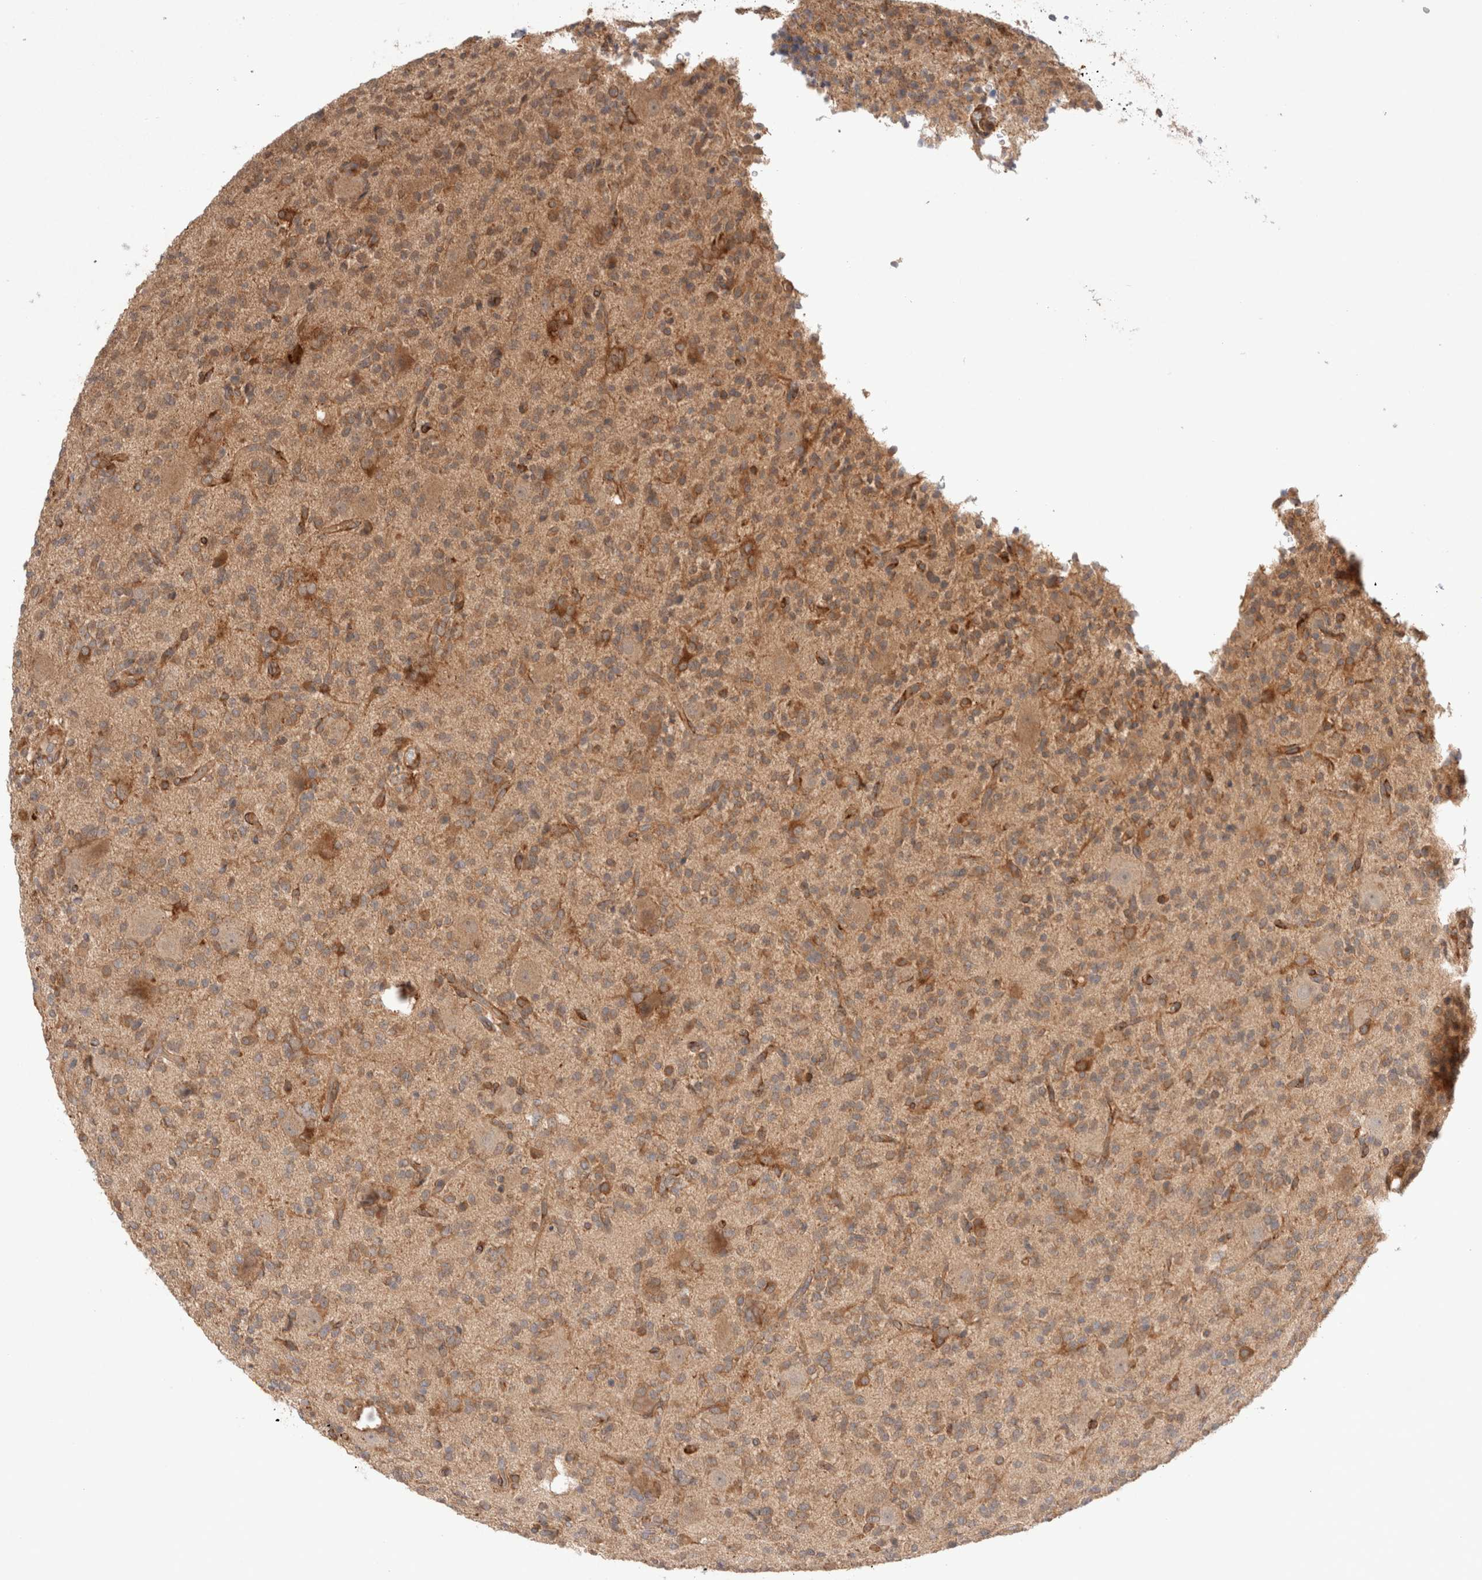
{"staining": {"intensity": "moderate", "quantity": ">75%", "location": "cytoplasmic/membranous"}, "tissue": "glioma", "cell_type": "Tumor cells", "image_type": "cancer", "snomed": [{"axis": "morphology", "description": "Glioma, malignant, High grade"}, {"axis": "topography", "description": "Brain"}], "caption": "Immunohistochemistry (IHC) histopathology image of human high-grade glioma (malignant) stained for a protein (brown), which exhibits medium levels of moderate cytoplasmic/membranous positivity in approximately >75% of tumor cells.", "gene": "KLHL20", "patient": {"sex": "male", "age": 34}}